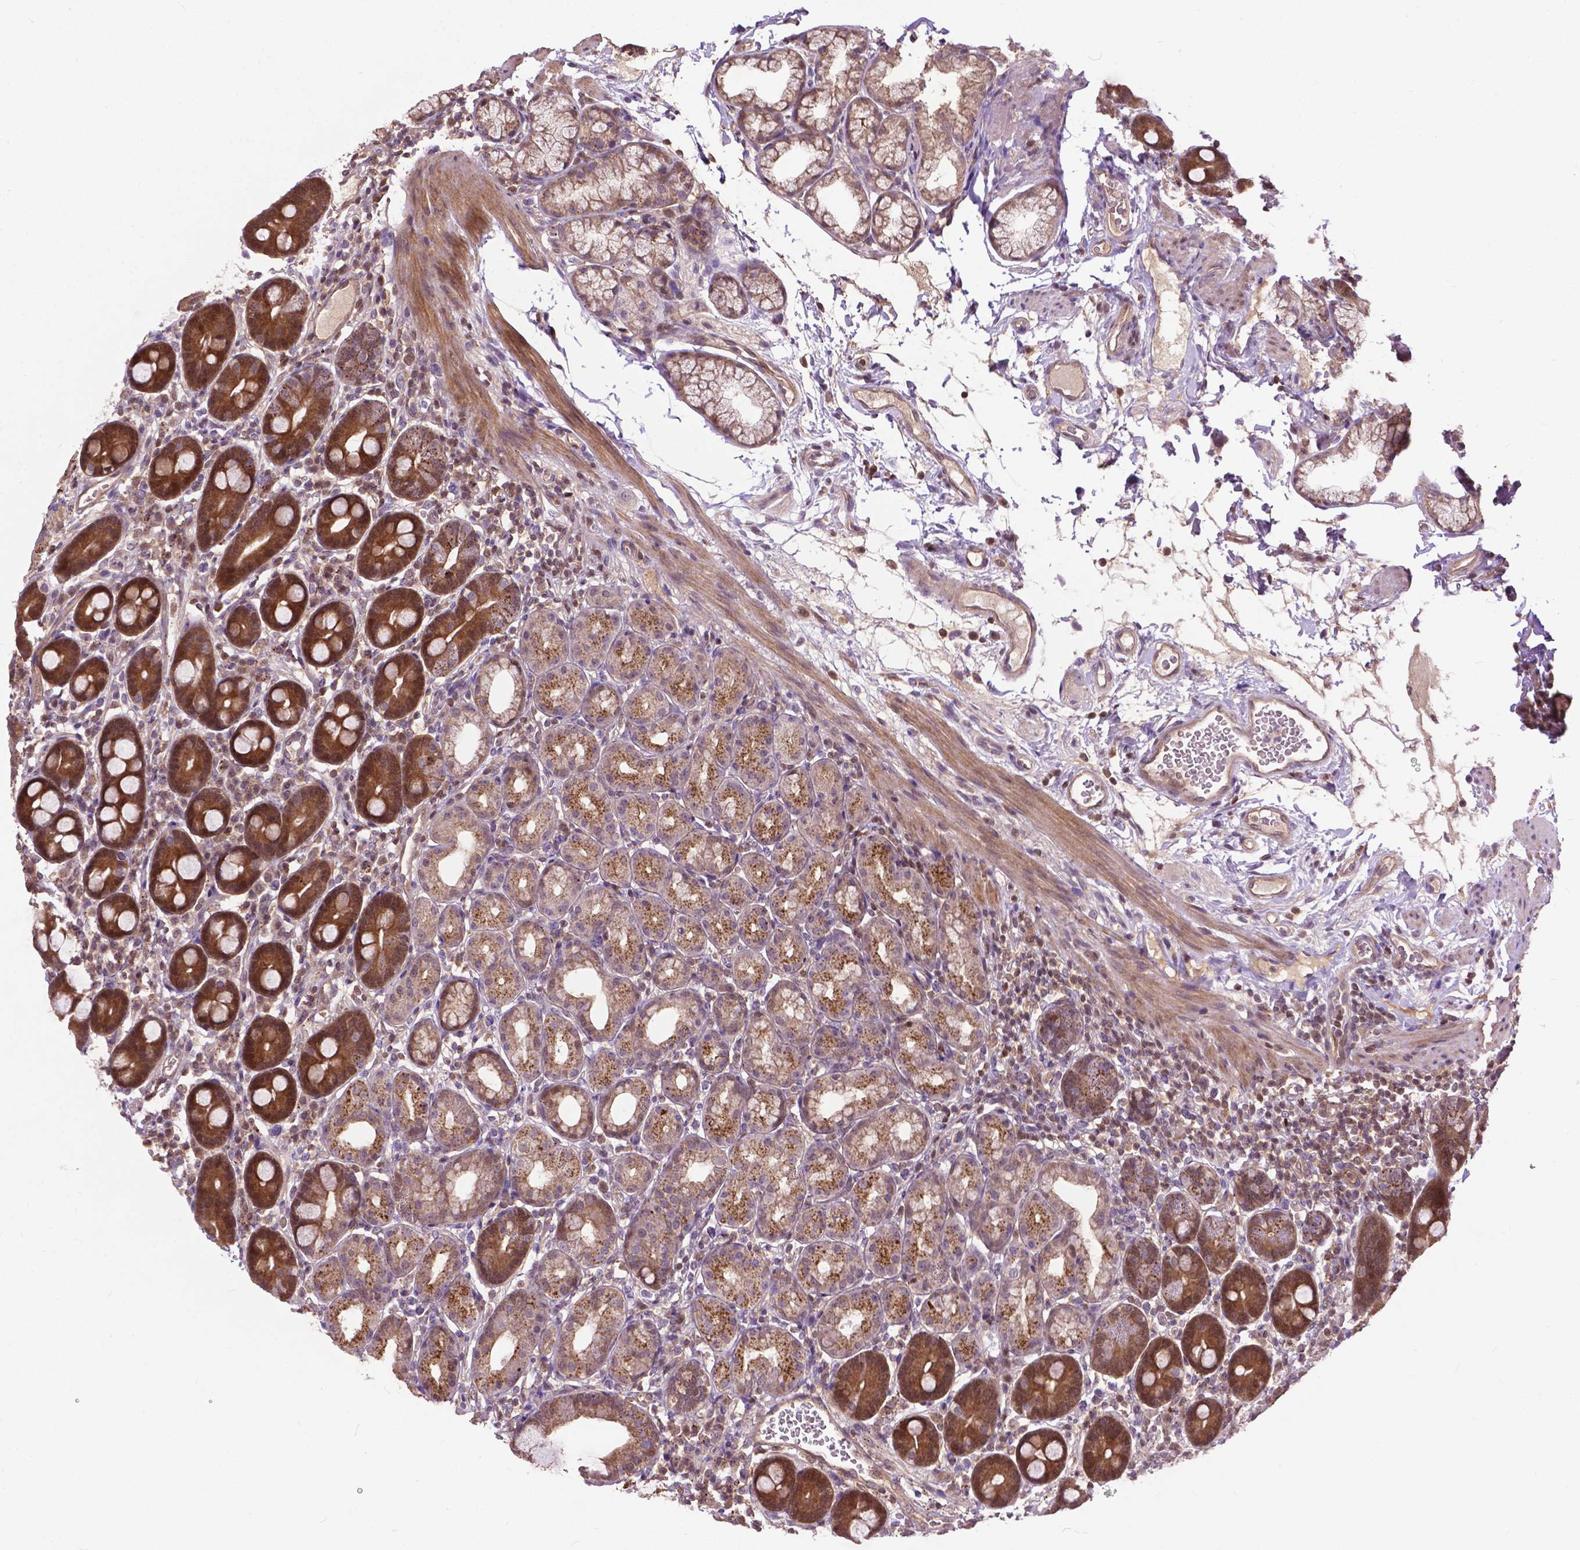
{"staining": {"intensity": "moderate", "quantity": ">75%", "location": "cytoplasmic/membranous"}, "tissue": "duodenum", "cell_type": "Glandular cells", "image_type": "normal", "snomed": [{"axis": "morphology", "description": "Normal tissue, NOS"}, {"axis": "topography", "description": "Pancreas"}, {"axis": "topography", "description": "Duodenum"}], "caption": "Duodenum stained with IHC demonstrates moderate cytoplasmic/membranous positivity in about >75% of glandular cells. The staining was performed using DAB (3,3'-diaminobenzidine) to visualize the protein expression in brown, while the nuclei were stained in blue with hematoxylin (Magnification: 20x).", "gene": "CHMP4A", "patient": {"sex": "male", "age": 59}}